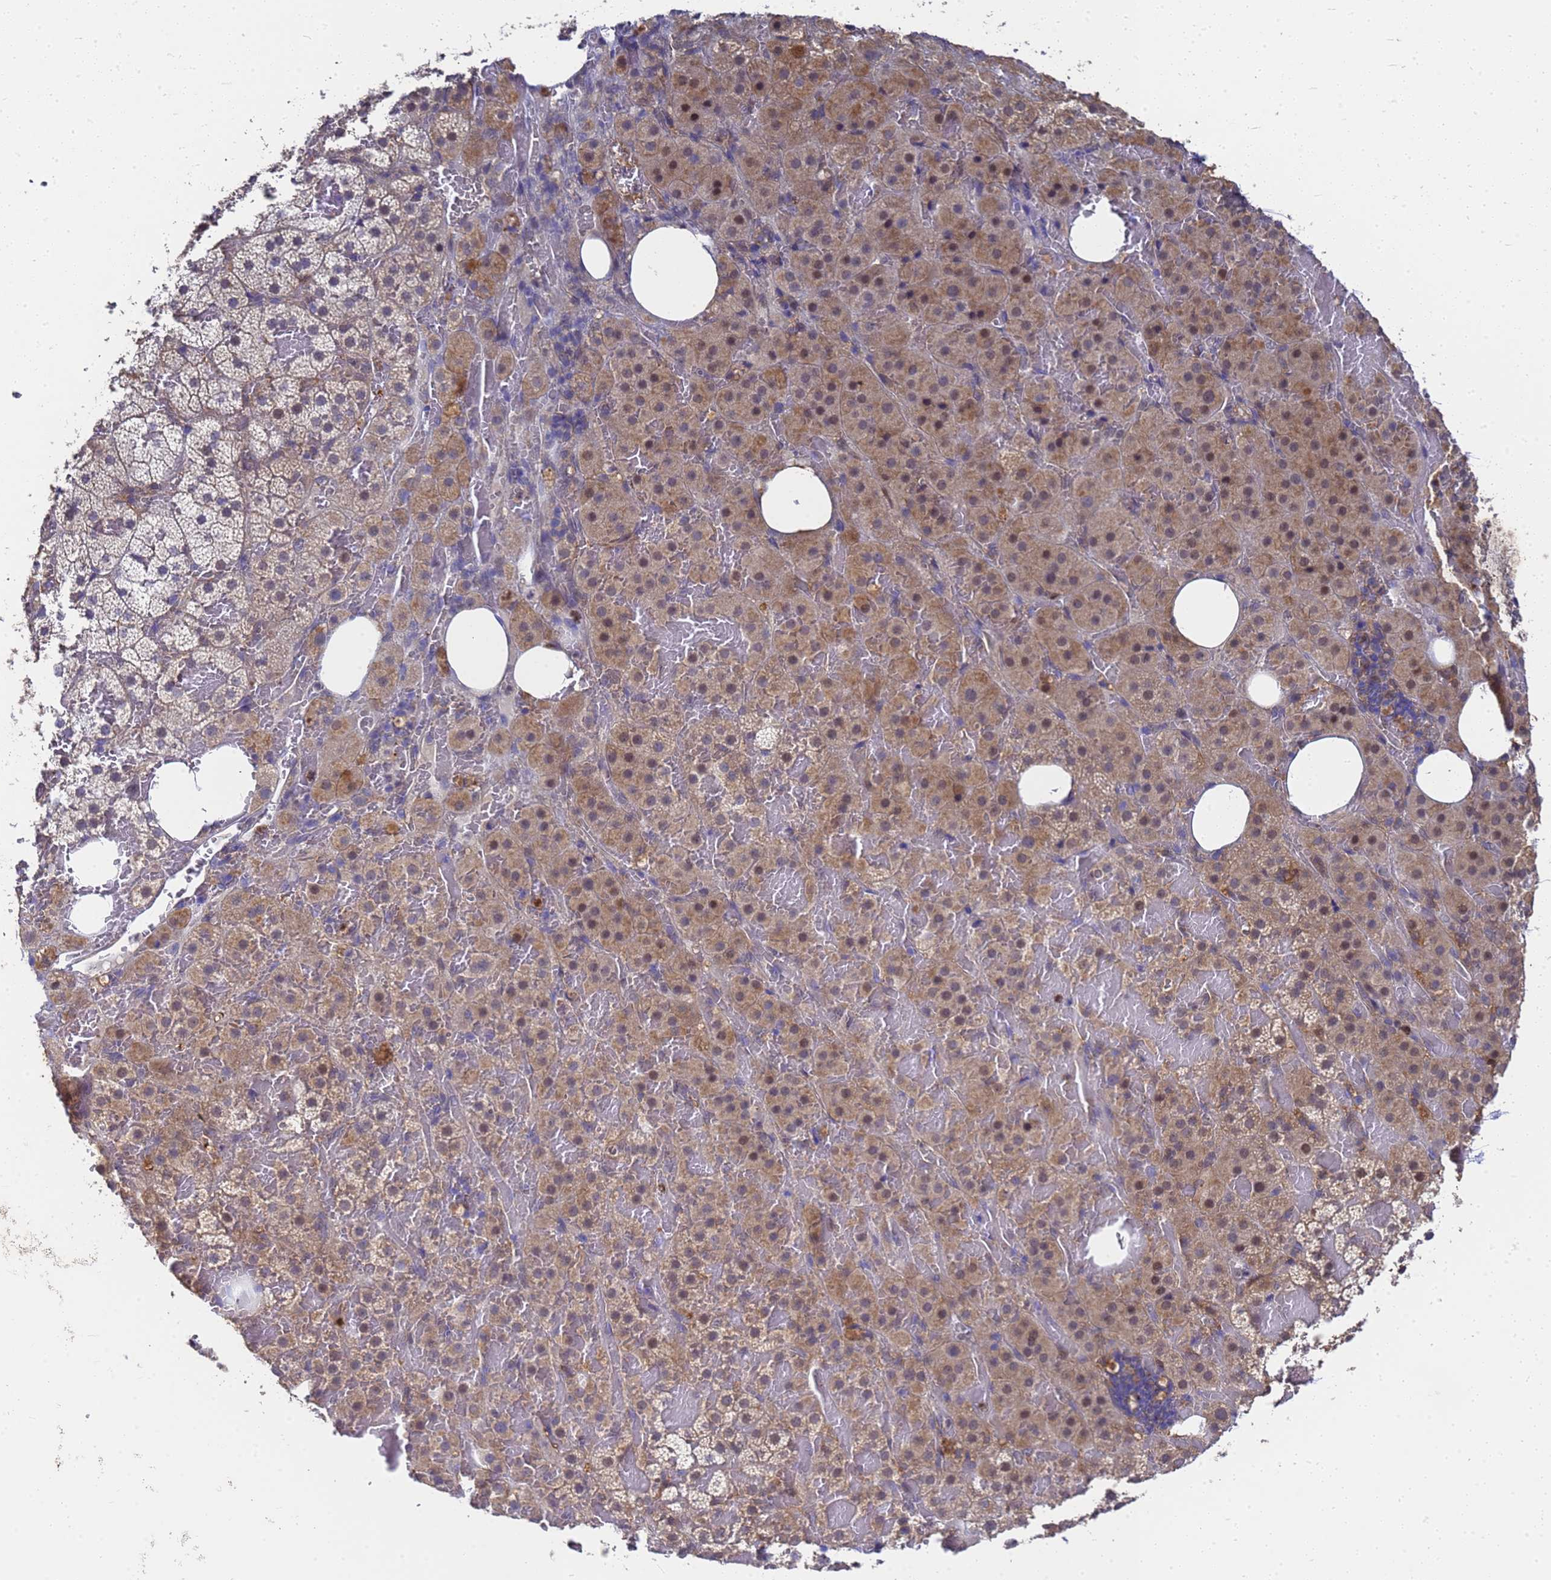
{"staining": {"intensity": "moderate", "quantity": "25%-75%", "location": "cytoplasmic/membranous"}, "tissue": "adrenal gland", "cell_type": "Glandular cells", "image_type": "normal", "snomed": [{"axis": "morphology", "description": "Normal tissue, NOS"}, {"axis": "topography", "description": "Adrenal gland"}], "caption": "This is a micrograph of immunohistochemistry staining of benign adrenal gland, which shows moderate positivity in the cytoplasmic/membranous of glandular cells.", "gene": "SLC35E2B", "patient": {"sex": "female", "age": 59}}